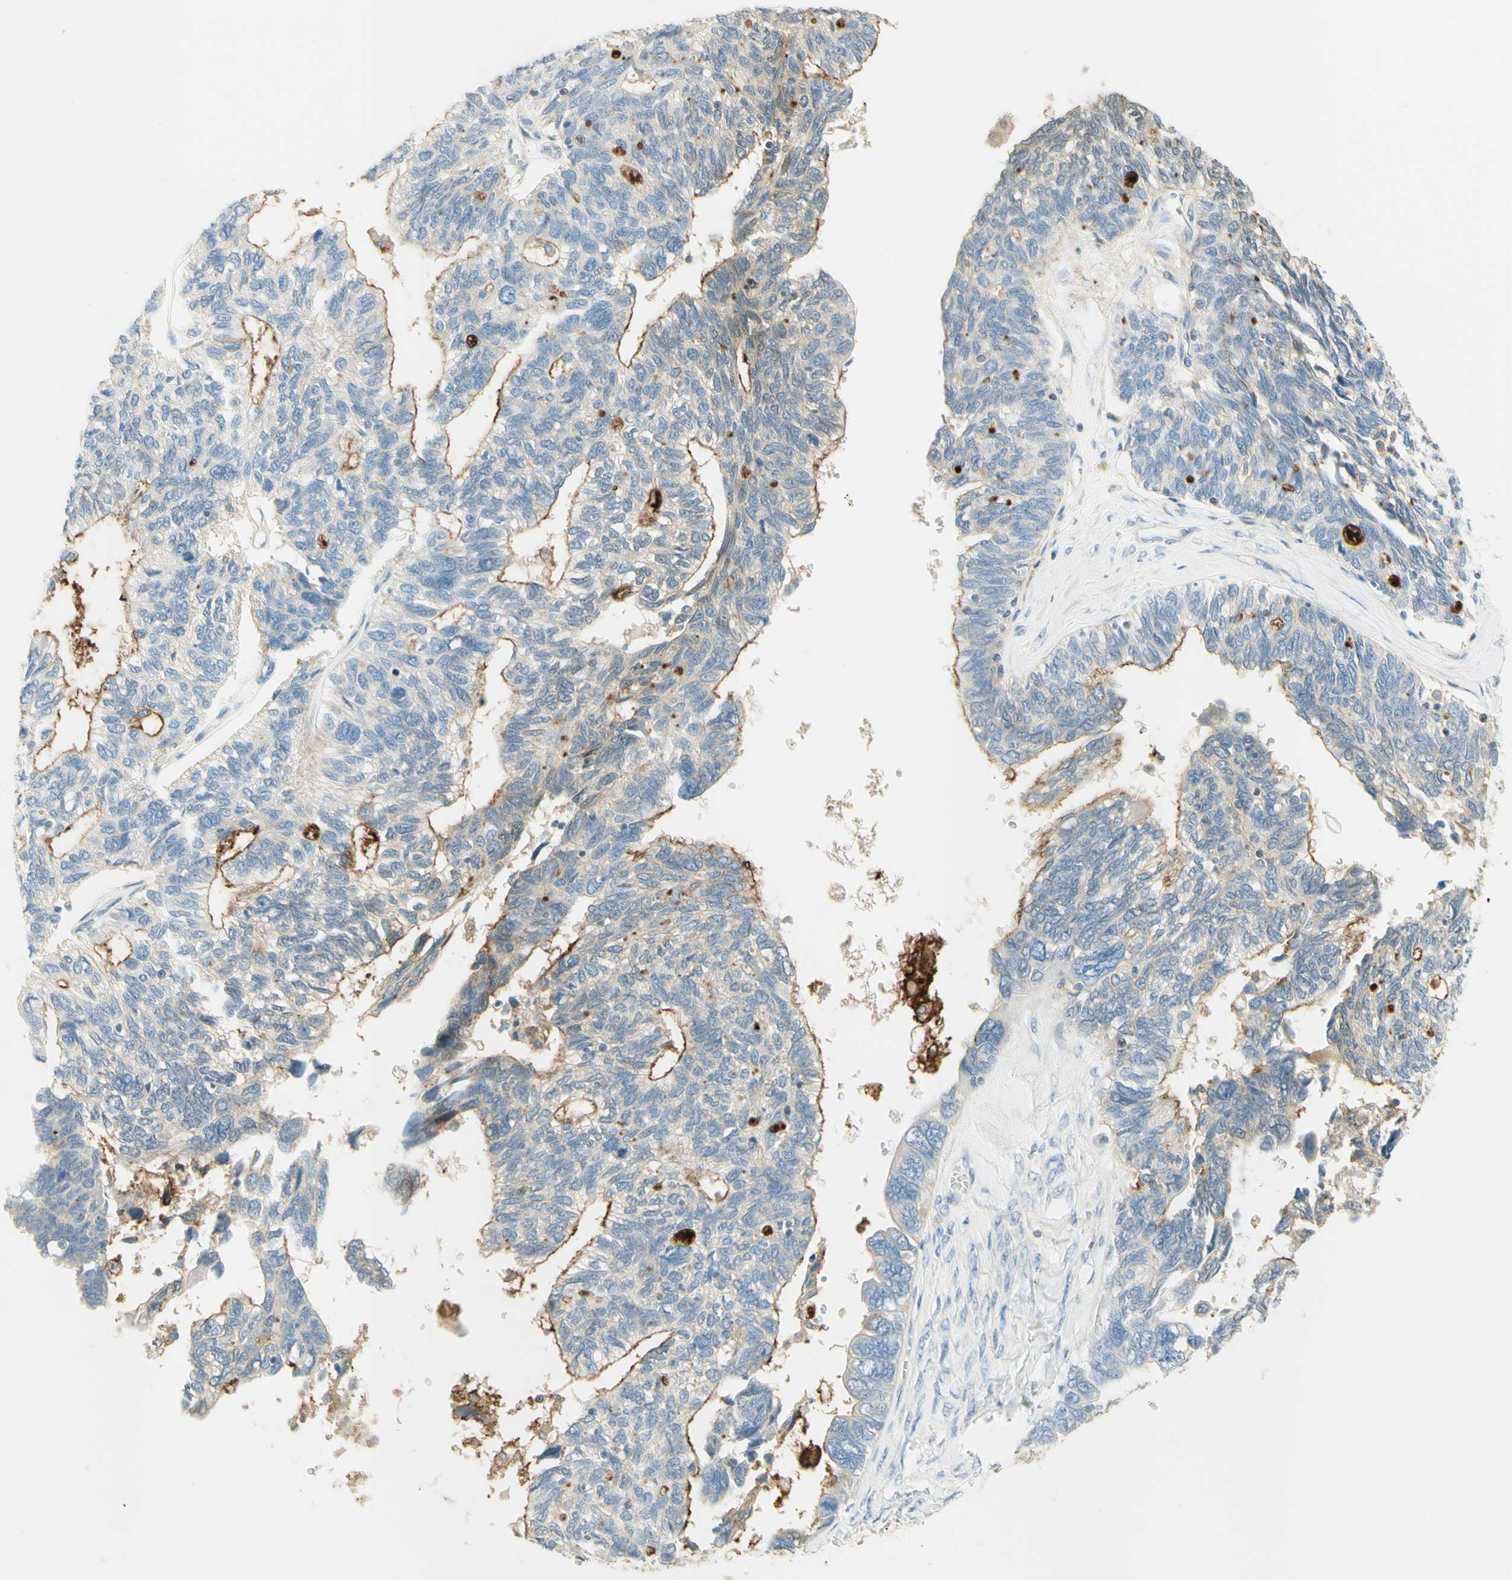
{"staining": {"intensity": "strong", "quantity": "<25%", "location": "cytoplasmic/membranous"}, "tissue": "ovarian cancer", "cell_type": "Tumor cells", "image_type": "cancer", "snomed": [{"axis": "morphology", "description": "Cystadenocarcinoma, serous, NOS"}, {"axis": "topography", "description": "Ovary"}], "caption": "Ovarian cancer tissue shows strong cytoplasmic/membranous staining in approximately <25% of tumor cells, visualized by immunohistochemistry. The staining was performed using DAB to visualize the protein expression in brown, while the nuclei were stained in blue with hematoxylin (Magnification: 20x).", "gene": "PROM1", "patient": {"sex": "female", "age": 79}}